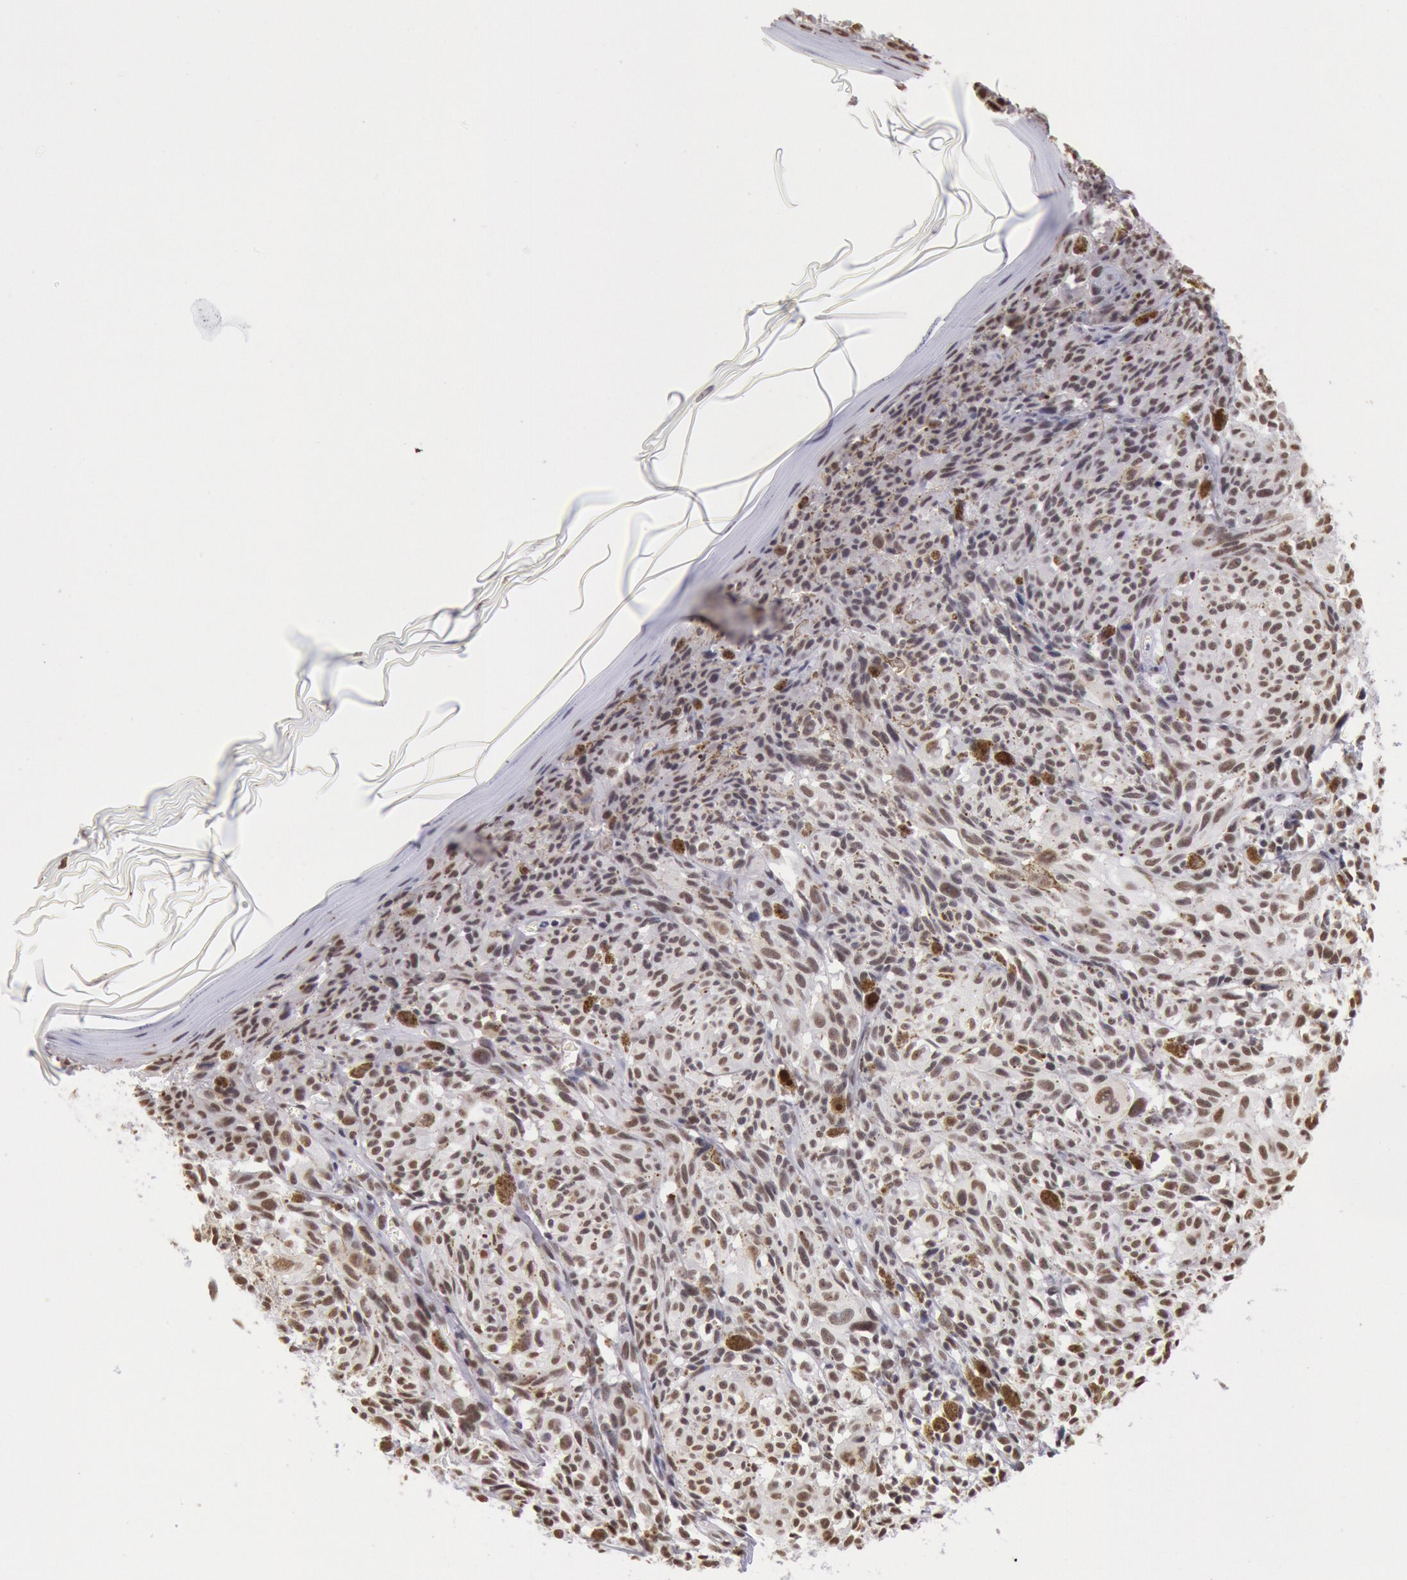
{"staining": {"intensity": "moderate", "quantity": ">75%", "location": "nuclear"}, "tissue": "melanoma", "cell_type": "Tumor cells", "image_type": "cancer", "snomed": [{"axis": "morphology", "description": "Malignant melanoma, NOS"}, {"axis": "topography", "description": "Skin"}], "caption": "IHC photomicrograph of neoplastic tissue: human malignant melanoma stained using immunohistochemistry (IHC) exhibits medium levels of moderate protein expression localized specifically in the nuclear of tumor cells, appearing as a nuclear brown color.", "gene": "SNRPD3", "patient": {"sex": "female", "age": 72}}